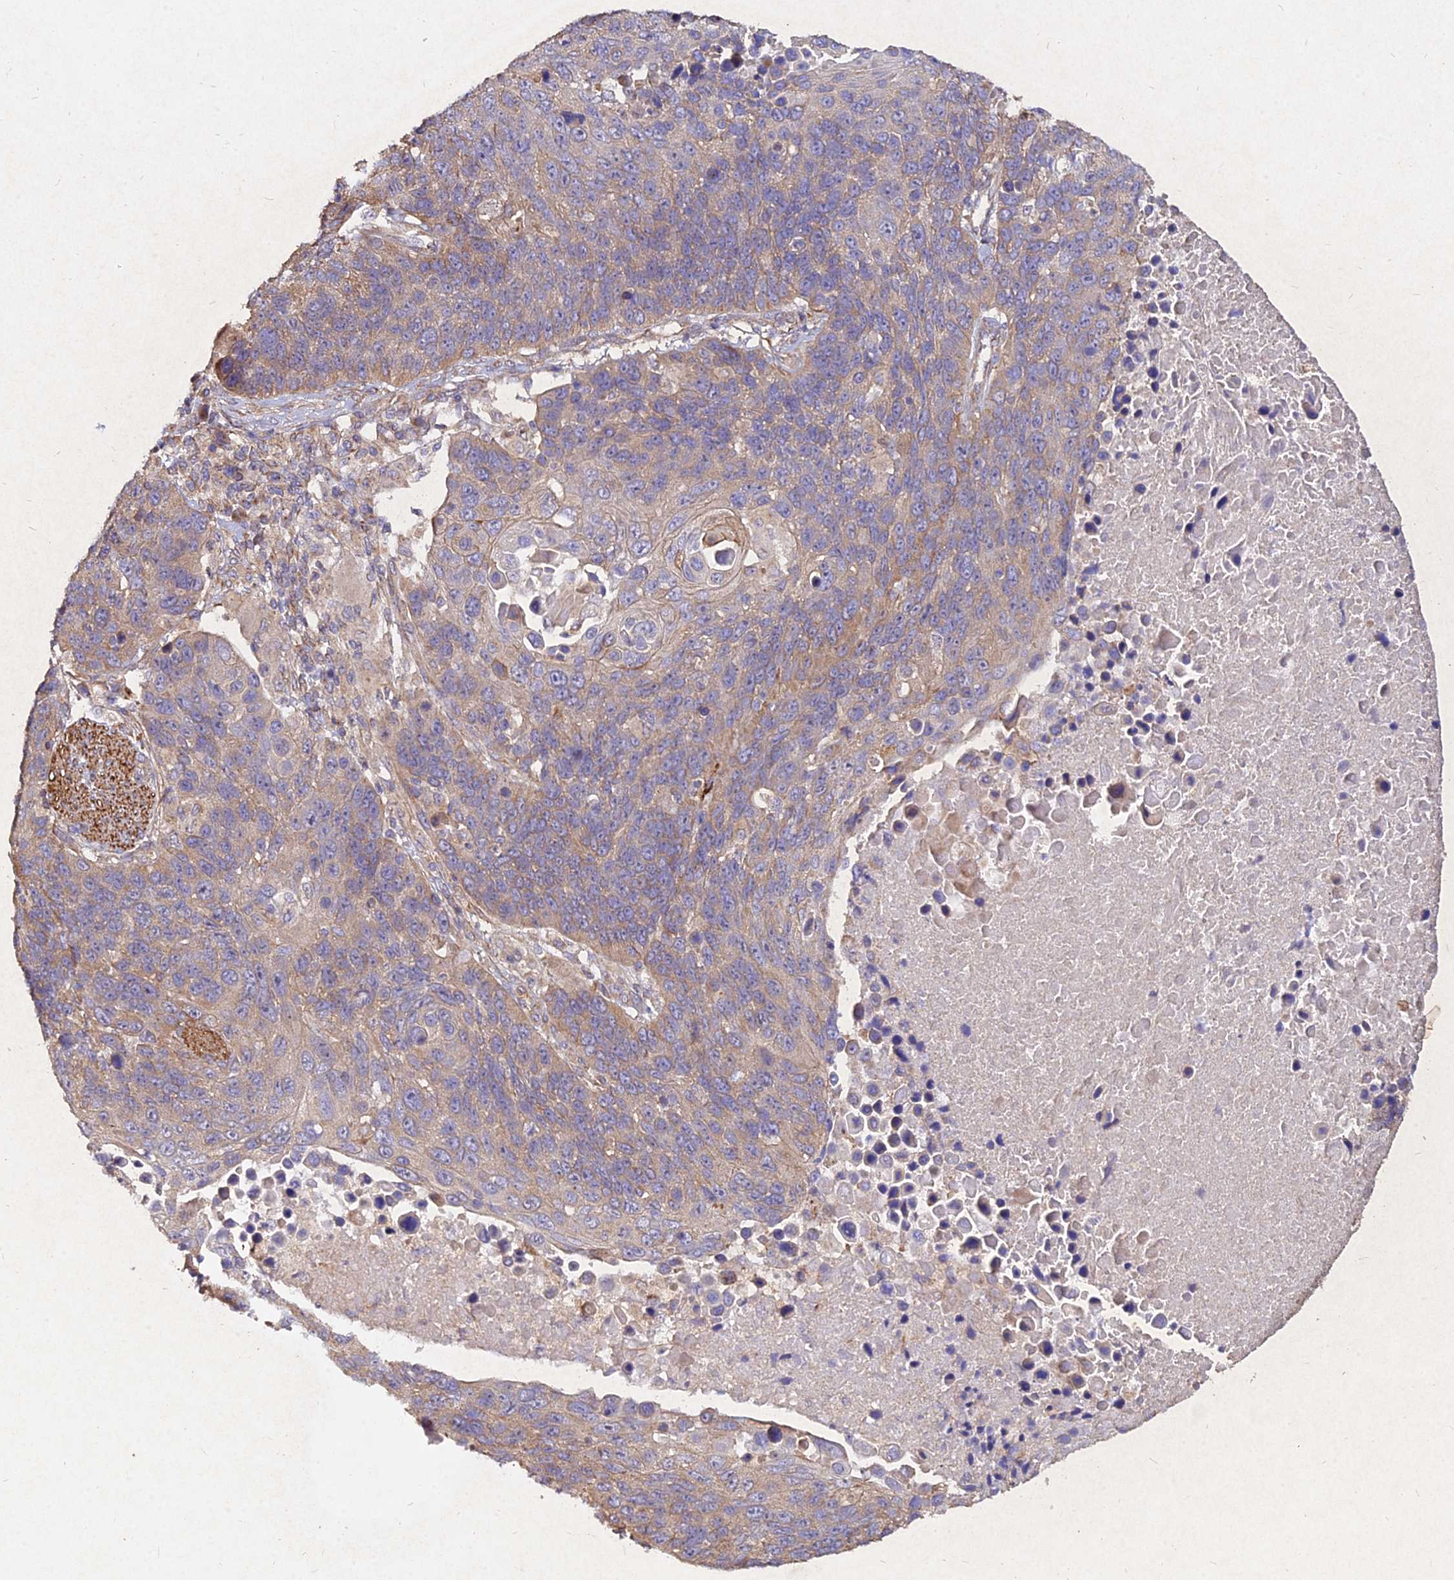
{"staining": {"intensity": "weak", "quantity": "<25%", "location": "cytoplasmic/membranous"}, "tissue": "lung cancer", "cell_type": "Tumor cells", "image_type": "cancer", "snomed": [{"axis": "morphology", "description": "Normal tissue, NOS"}, {"axis": "morphology", "description": "Squamous cell carcinoma, NOS"}, {"axis": "topography", "description": "Lymph node"}, {"axis": "topography", "description": "Lung"}], "caption": "A high-resolution micrograph shows IHC staining of lung cancer, which shows no significant expression in tumor cells.", "gene": "SKA1", "patient": {"sex": "male", "age": 66}}